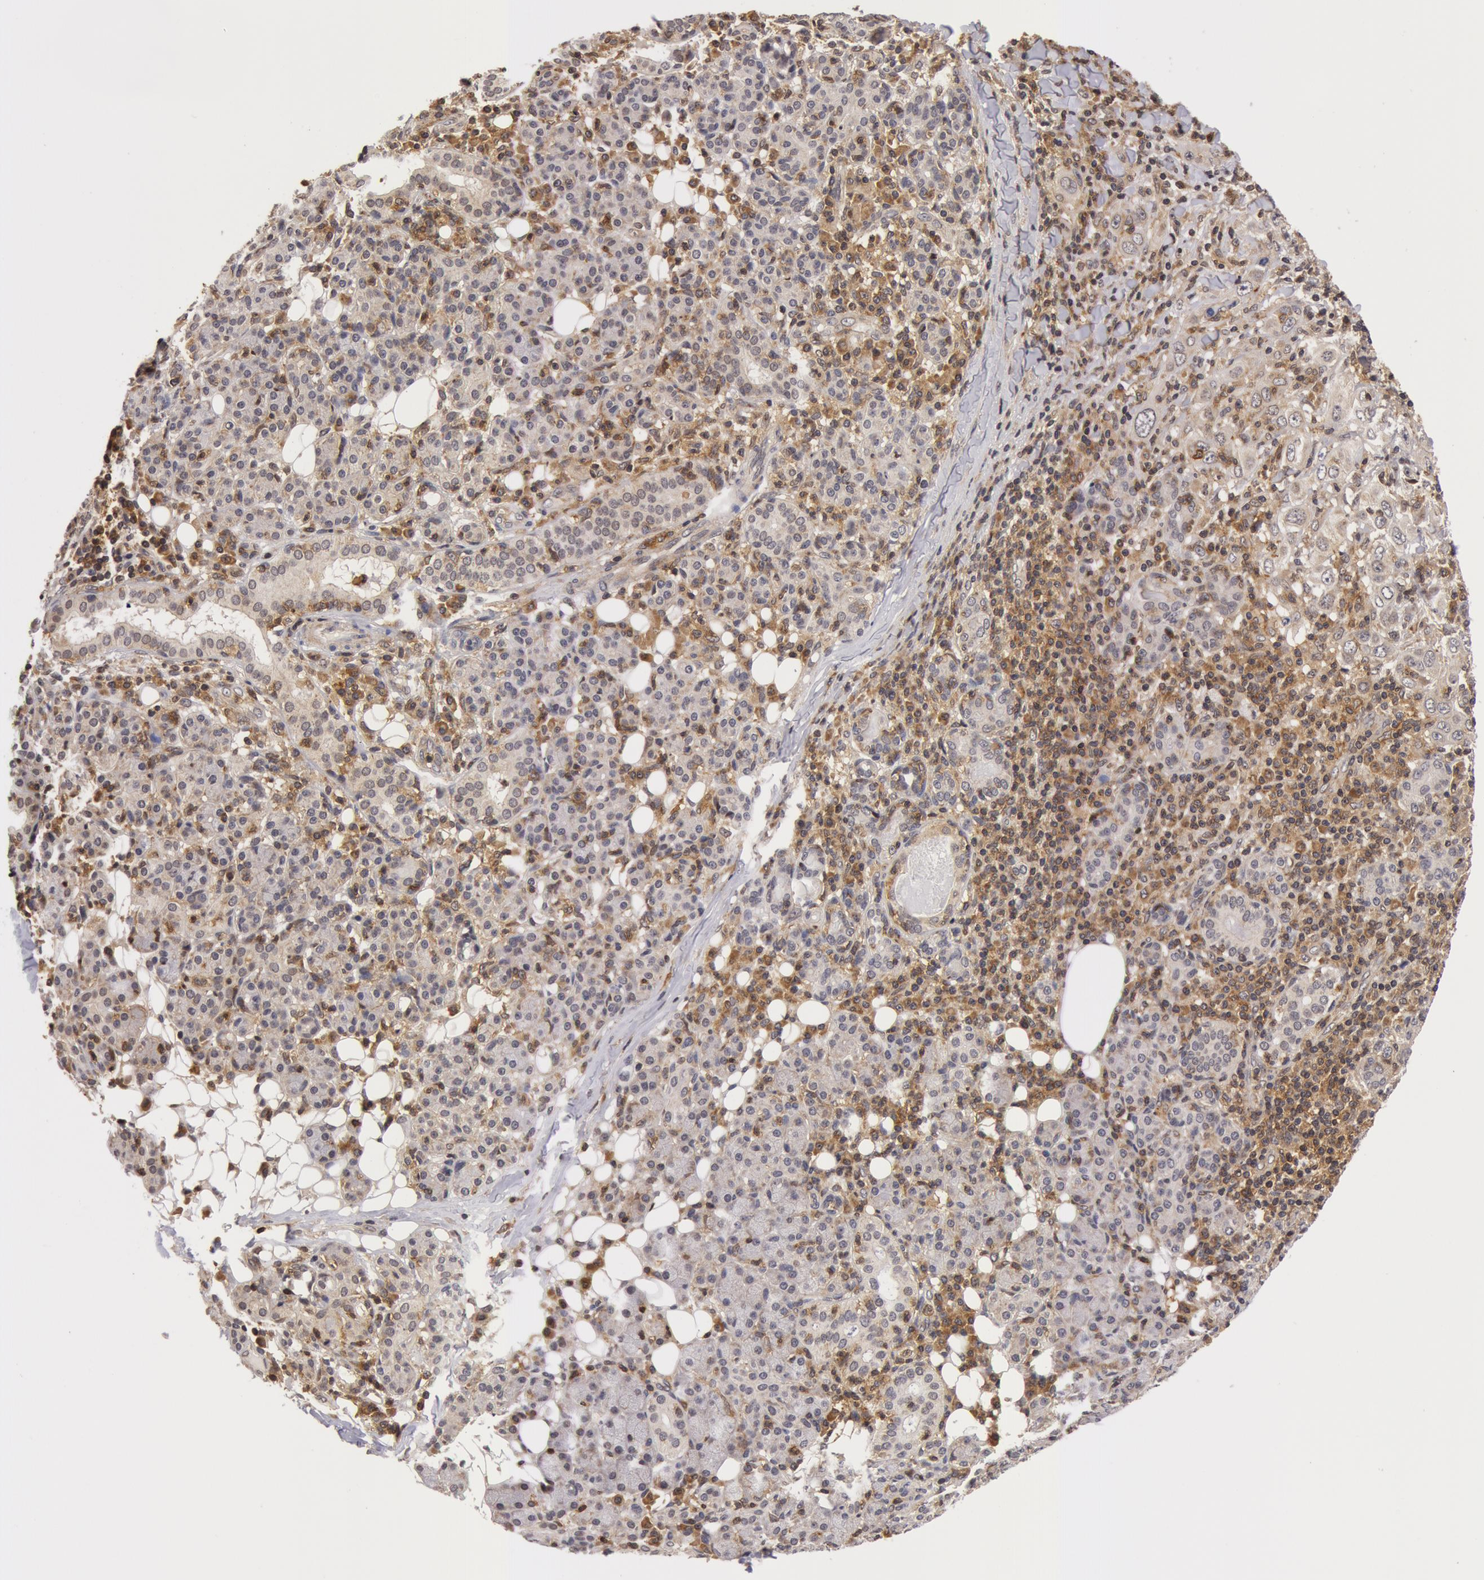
{"staining": {"intensity": "negative", "quantity": "none", "location": "none"}, "tissue": "skin cancer", "cell_type": "Tumor cells", "image_type": "cancer", "snomed": [{"axis": "morphology", "description": "Squamous cell carcinoma, NOS"}, {"axis": "topography", "description": "Skin"}], "caption": "Tumor cells are negative for protein expression in human skin squamous cell carcinoma. (Brightfield microscopy of DAB immunohistochemistry (IHC) at high magnification).", "gene": "ZNF350", "patient": {"sex": "male", "age": 84}}